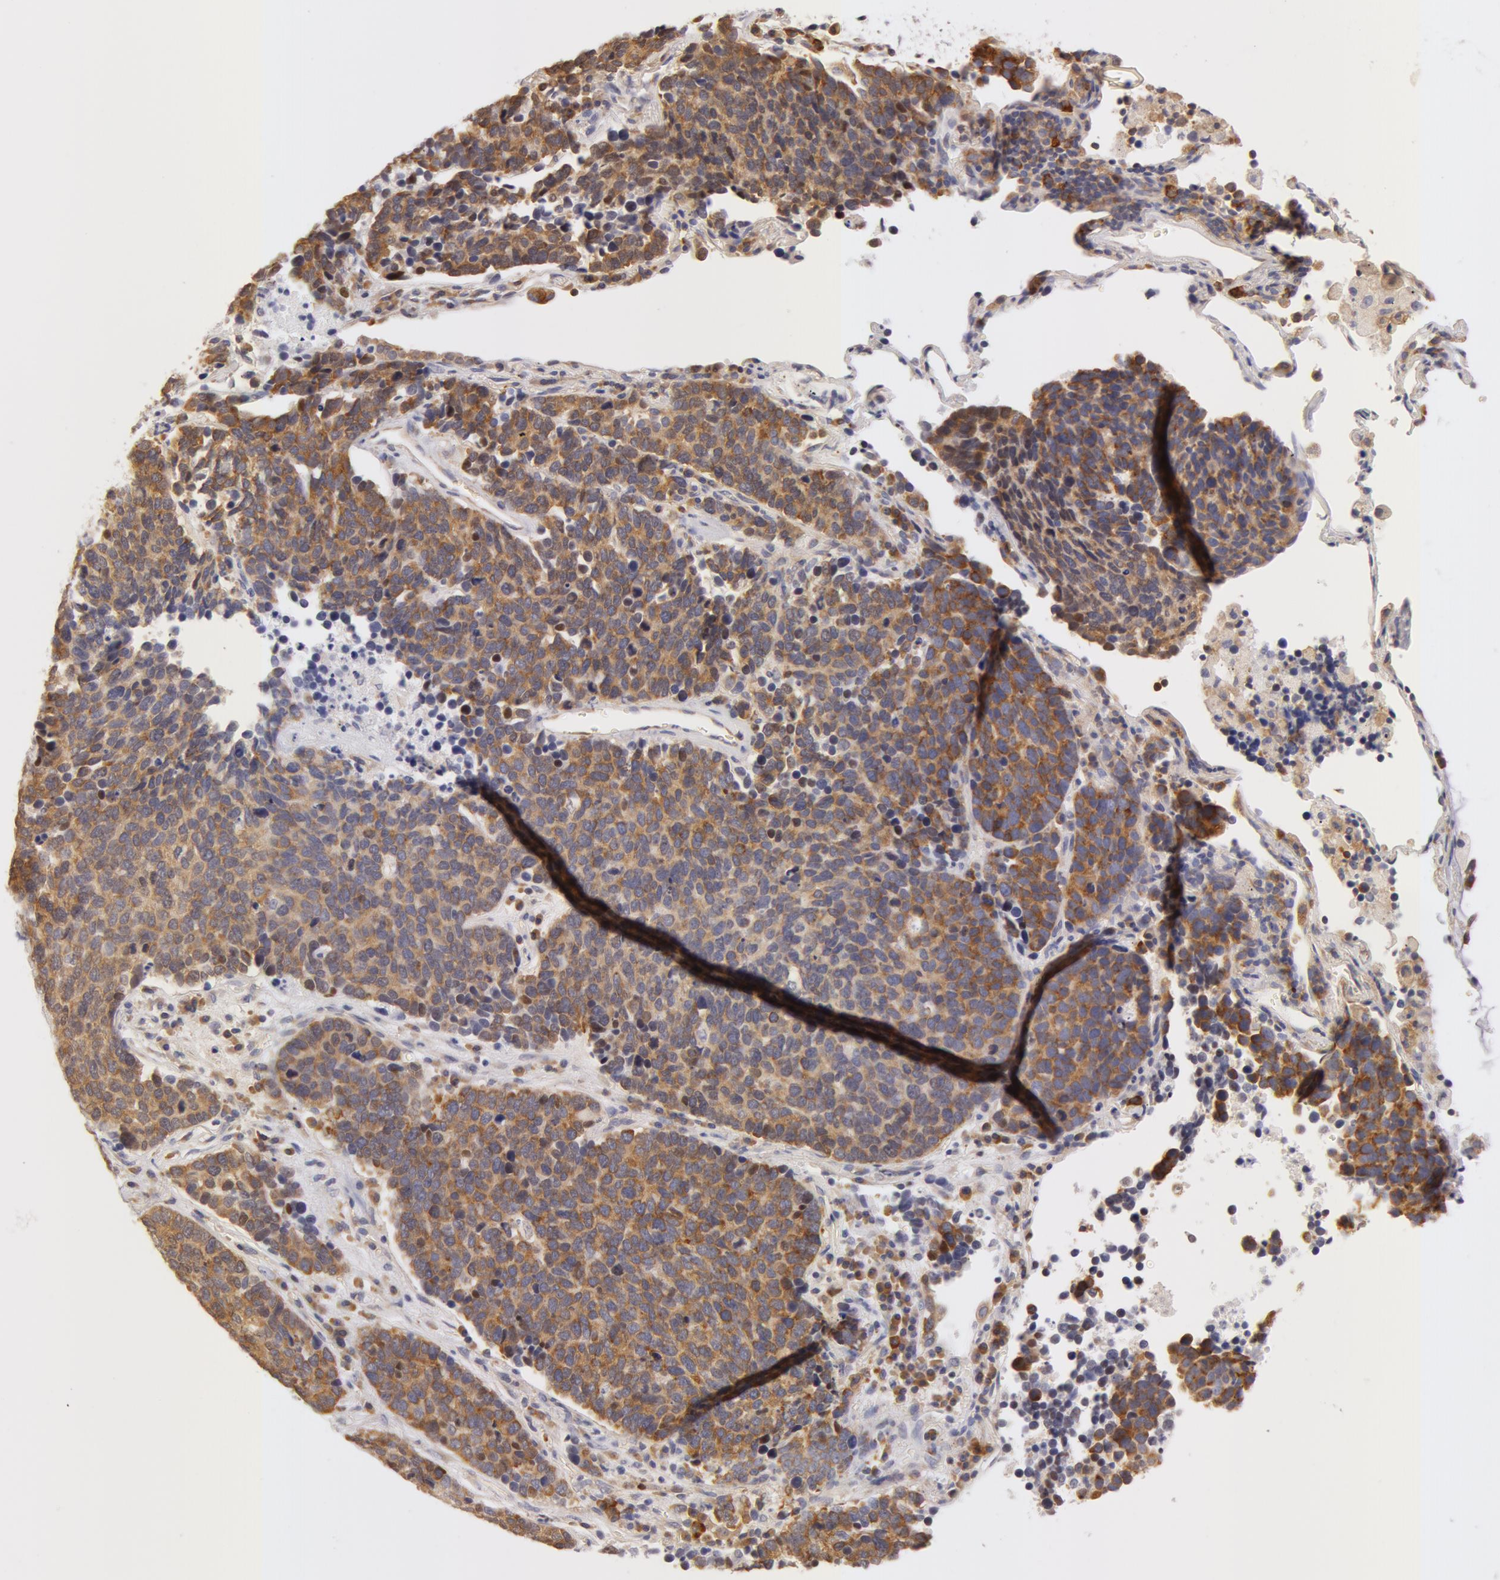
{"staining": {"intensity": "weak", "quantity": "25%-75%", "location": "cytoplasmic/membranous"}, "tissue": "lung cancer", "cell_type": "Tumor cells", "image_type": "cancer", "snomed": [{"axis": "morphology", "description": "Neoplasm, malignant, NOS"}, {"axis": "topography", "description": "Lung"}], "caption": "Human lung cancer (neoplasm (malignant)) stained for a protein (brown) reveals weak cytoplasmic/membranous positive expression in about 25%-75% of tumor cells.", "gene": "DDX3Y", "patient": {"sex": "female", "age": 75}}